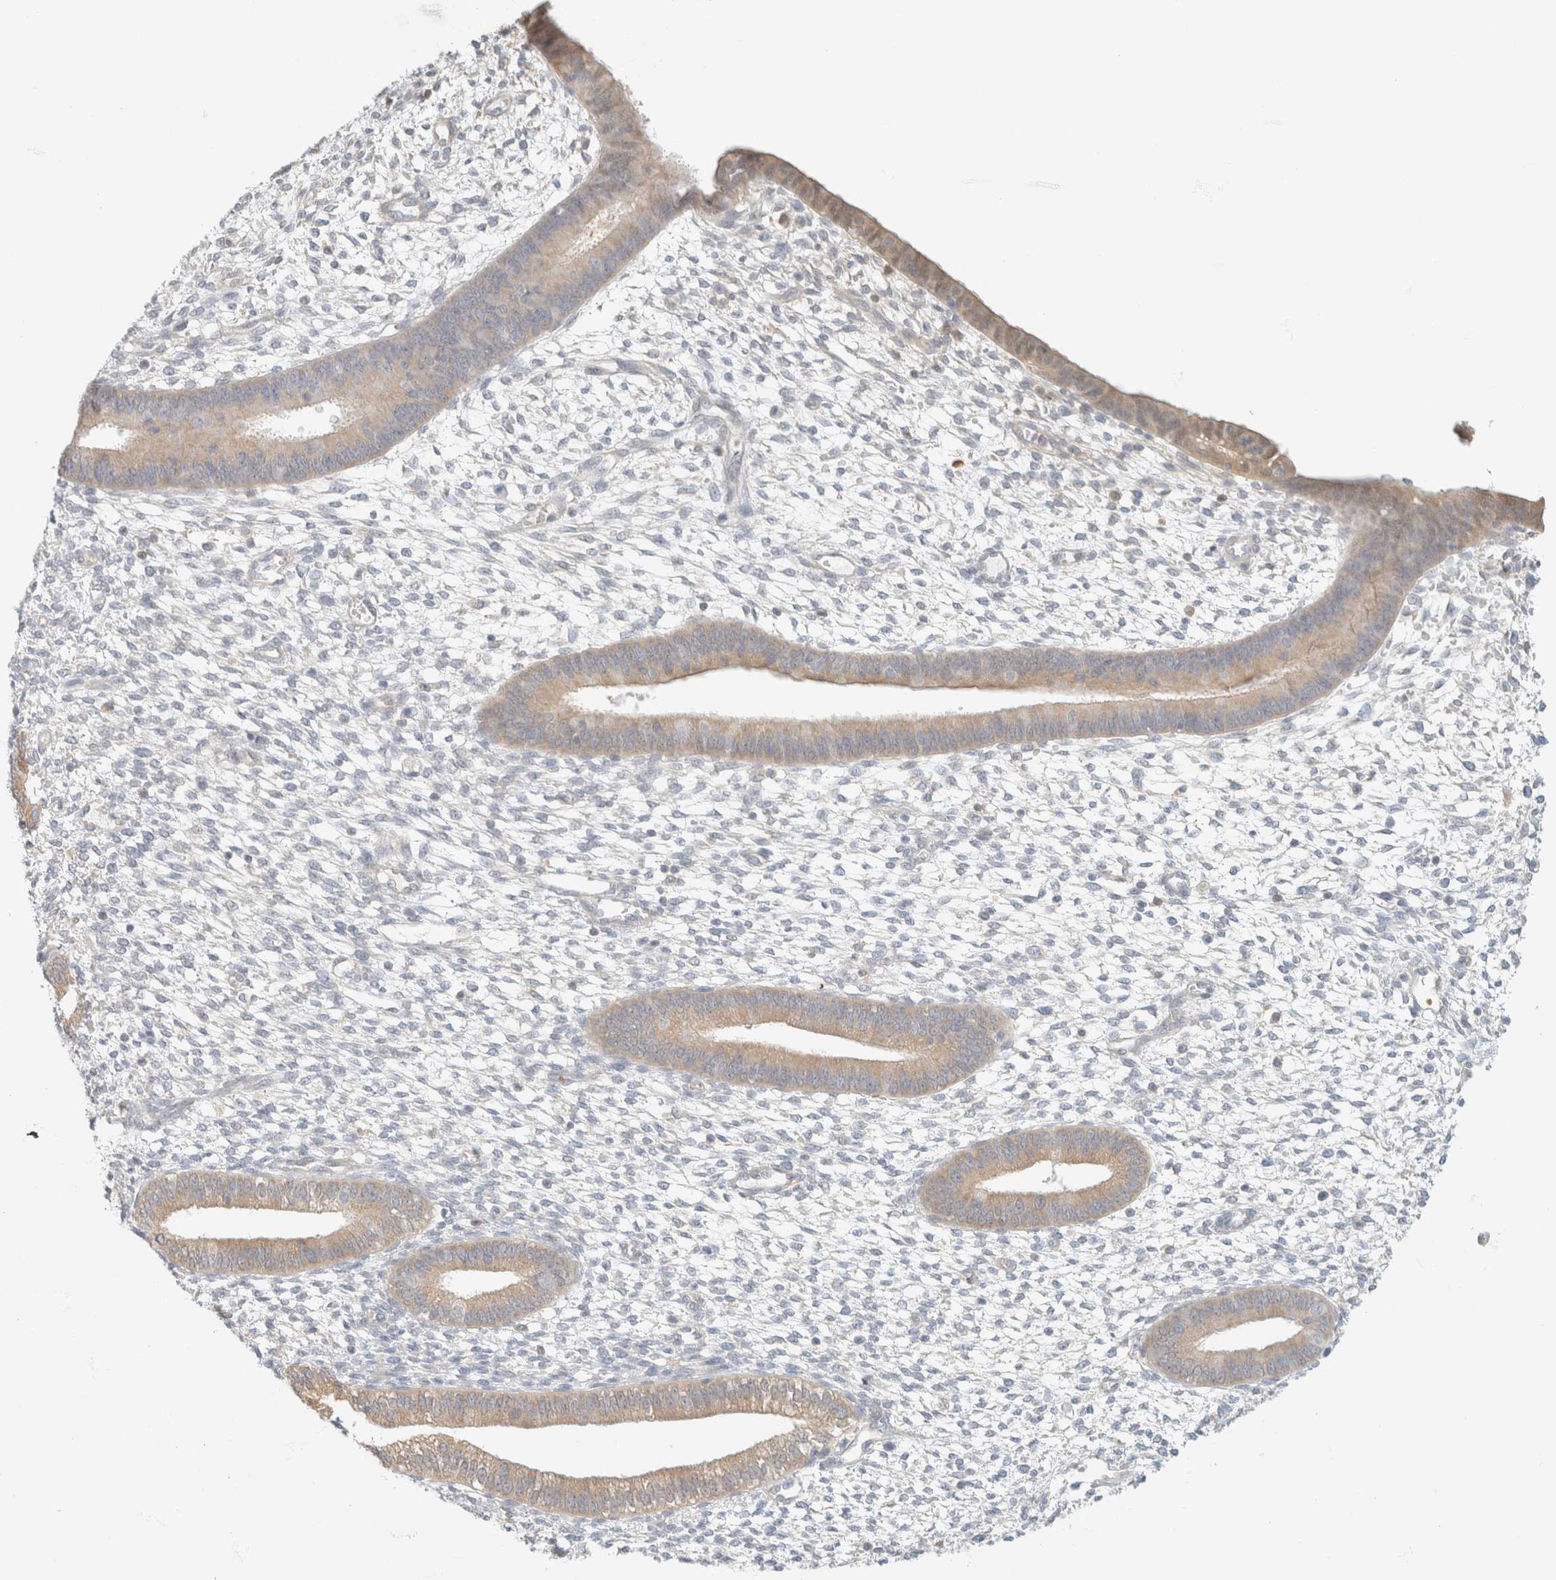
{"staining": {"intensity": "weak", "quantity": "<25%", "location": "cytoplasmic/membranous"}, "tissue": "endometrium", "cell_type": "Cells in endometrial stroma", "image_type": "normal", "snomed": [{"axis": "morphology", "description": "Normal tissue, NOS"}, {"axis": "topography", "description": "Endometrium"}], "caption": "This is an immunohistochemistry (IHC) photomicrograph of normal endometrium. There is no expression in cells in endometrial stroma.", "gene": "GPI", "patient": {"sex": "female", "age": 46}}